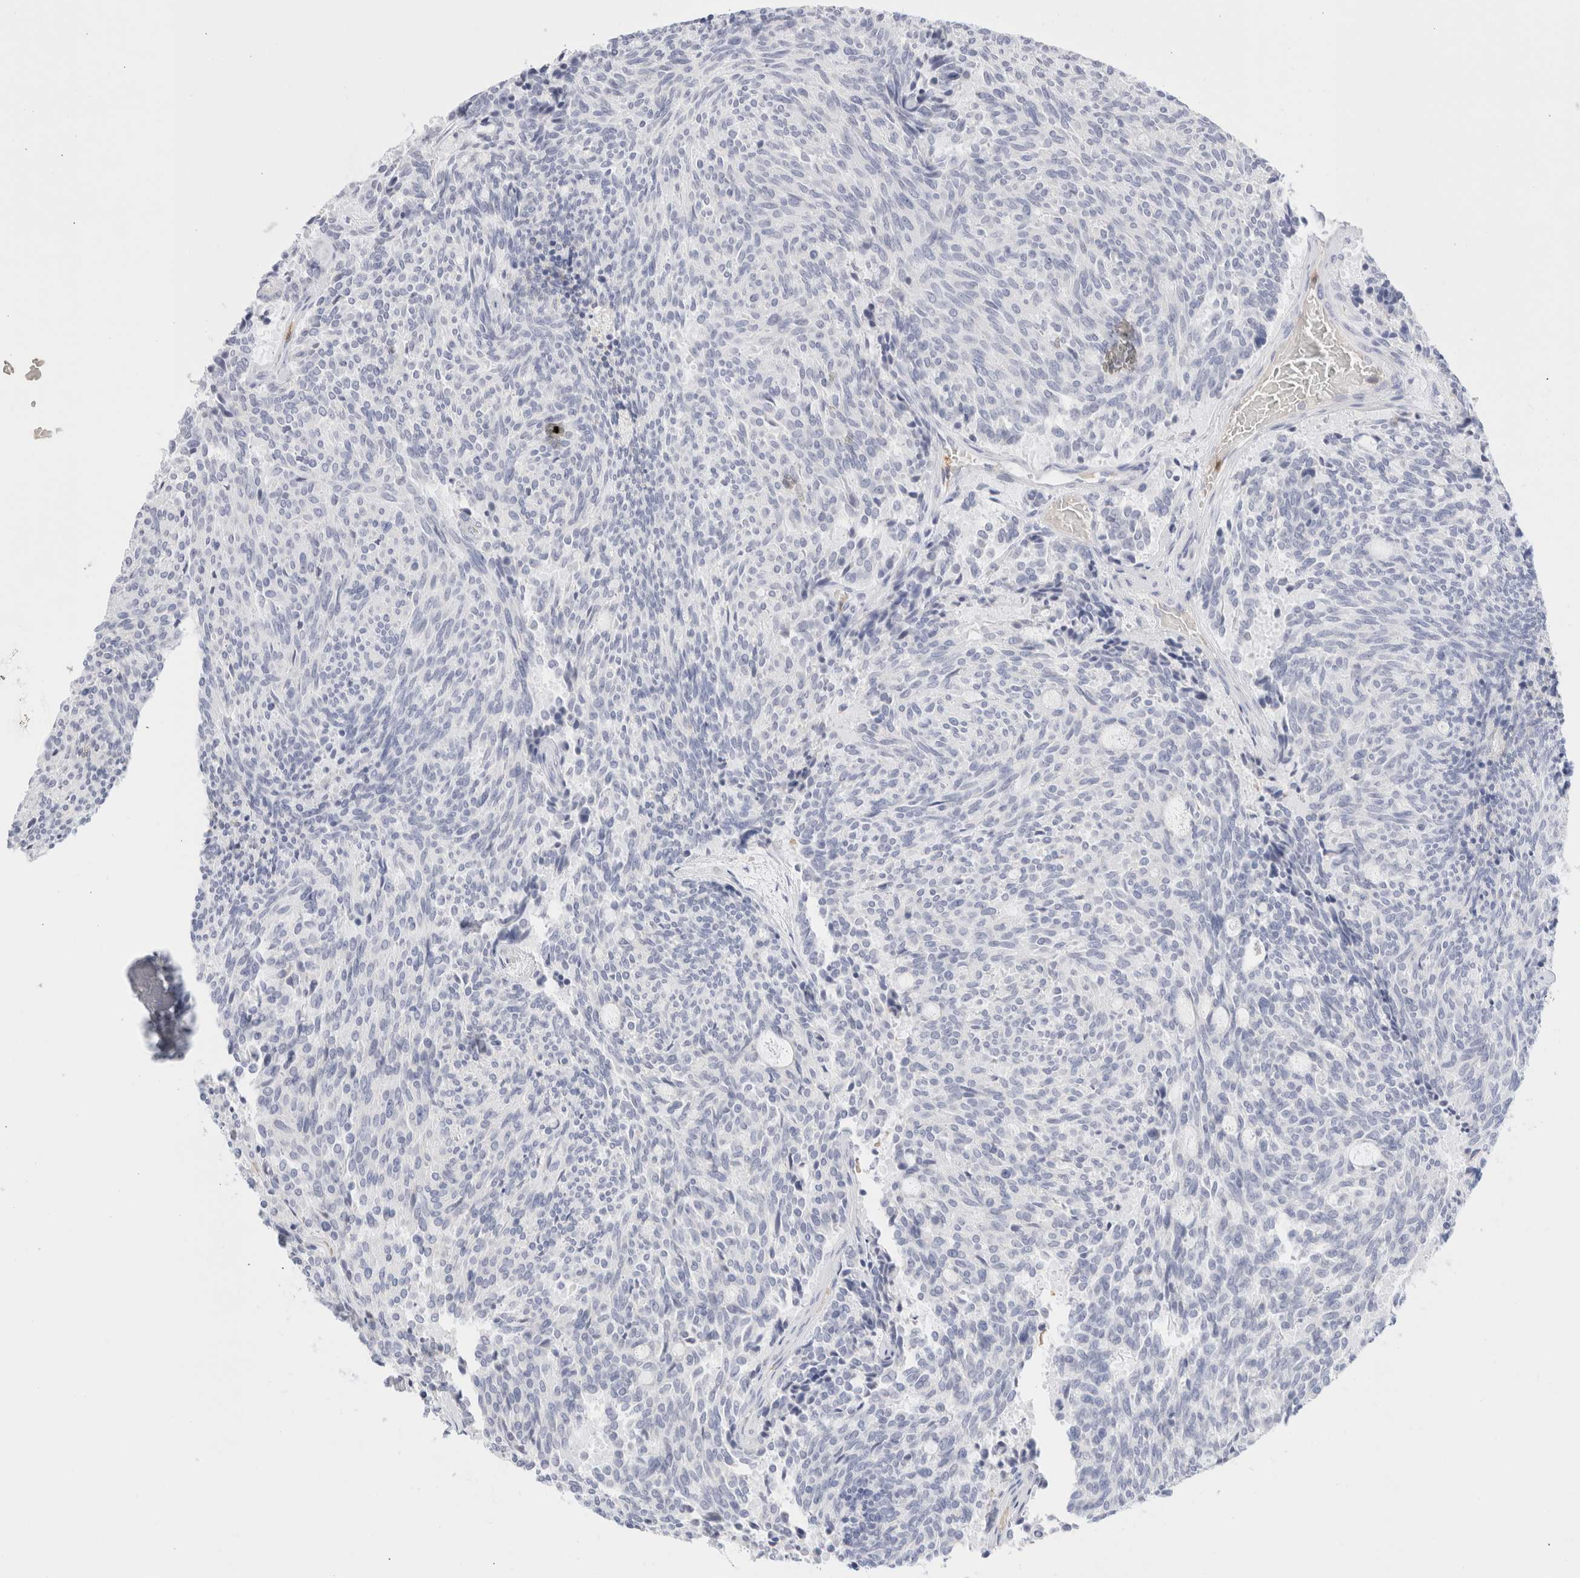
{"staining": {"intensity": "negative", "quantity": "none", "location": "none"}, "tissue": "carcinoid", "cell_type": "Tumor cells", "image_type": "cancer", "snomed": [{"axis": "morphology", "description": "Carcinoid, malignant, NOS"}, {"axis": "topography", "description": "Pancreas"}], "caption": "High magnification brightfield microscopy of carcinoid stained with DAB (brown) and counterstained with hematoxylin (blue): tumor cells show no significant positivity.", "gene": "ARG1", "patient": {"sex": "female", "age": 54}}